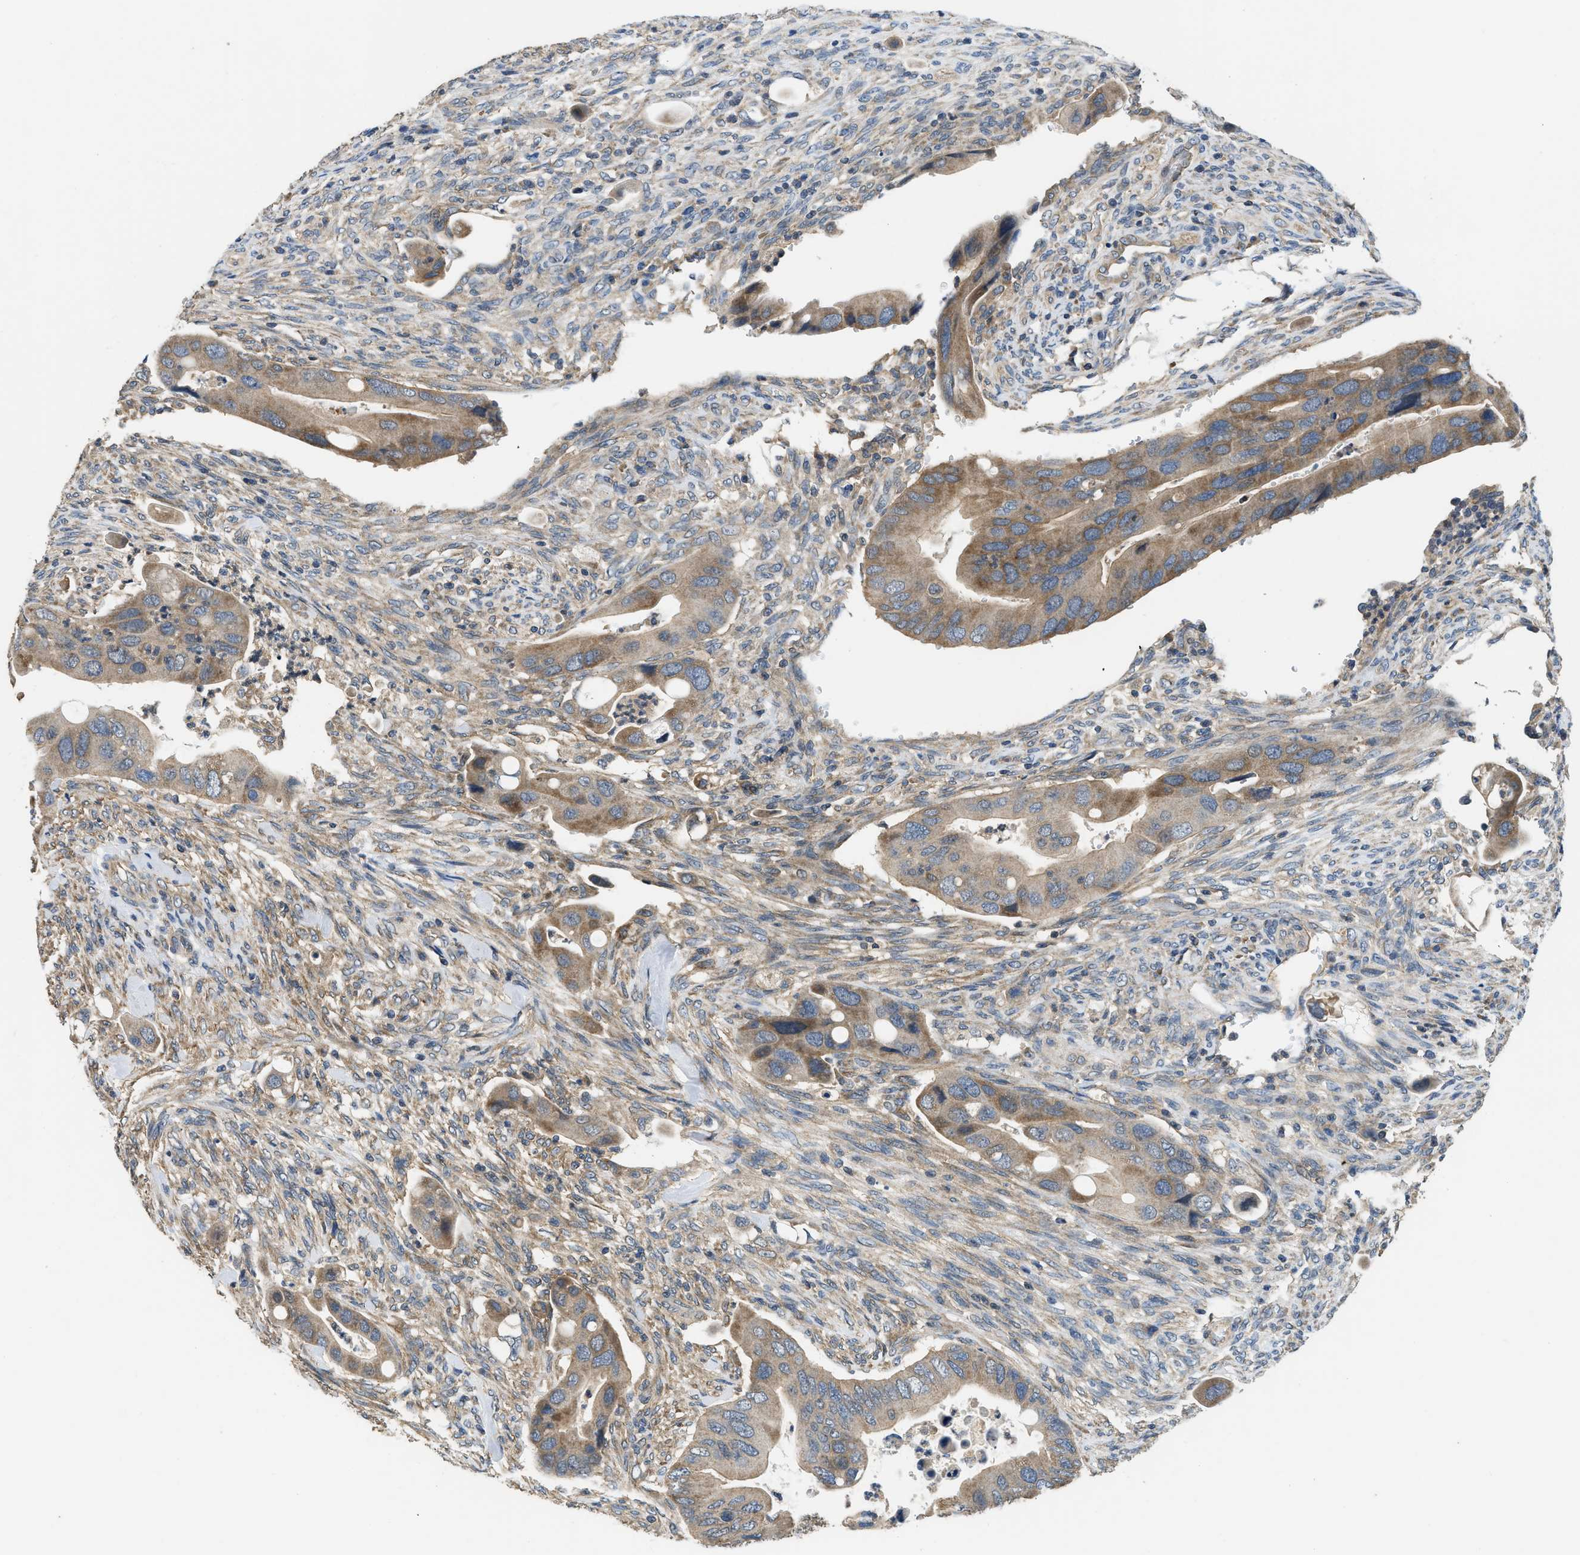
{"staining": {"intensity": "moderate", "quantity": "25%-75%", "location": "cytoplasmic/membranous"}, "tissue": "colorectal cancer", "cell_type": "Tumor cells", "image_type": "cancer", "snomed": [{"axis": "morphology", "description": "Adenocarcinoma, NOS"}, {"axis": "topography", "description": "Rectum"}], "caption": "A brown stain highlights moderate cytoplasmic/membranous positivity of a protein in colorectal adenocarcinoma tumor cells.", "gene": "SSH2", "patient": {"sex": "female", "age": 57}}